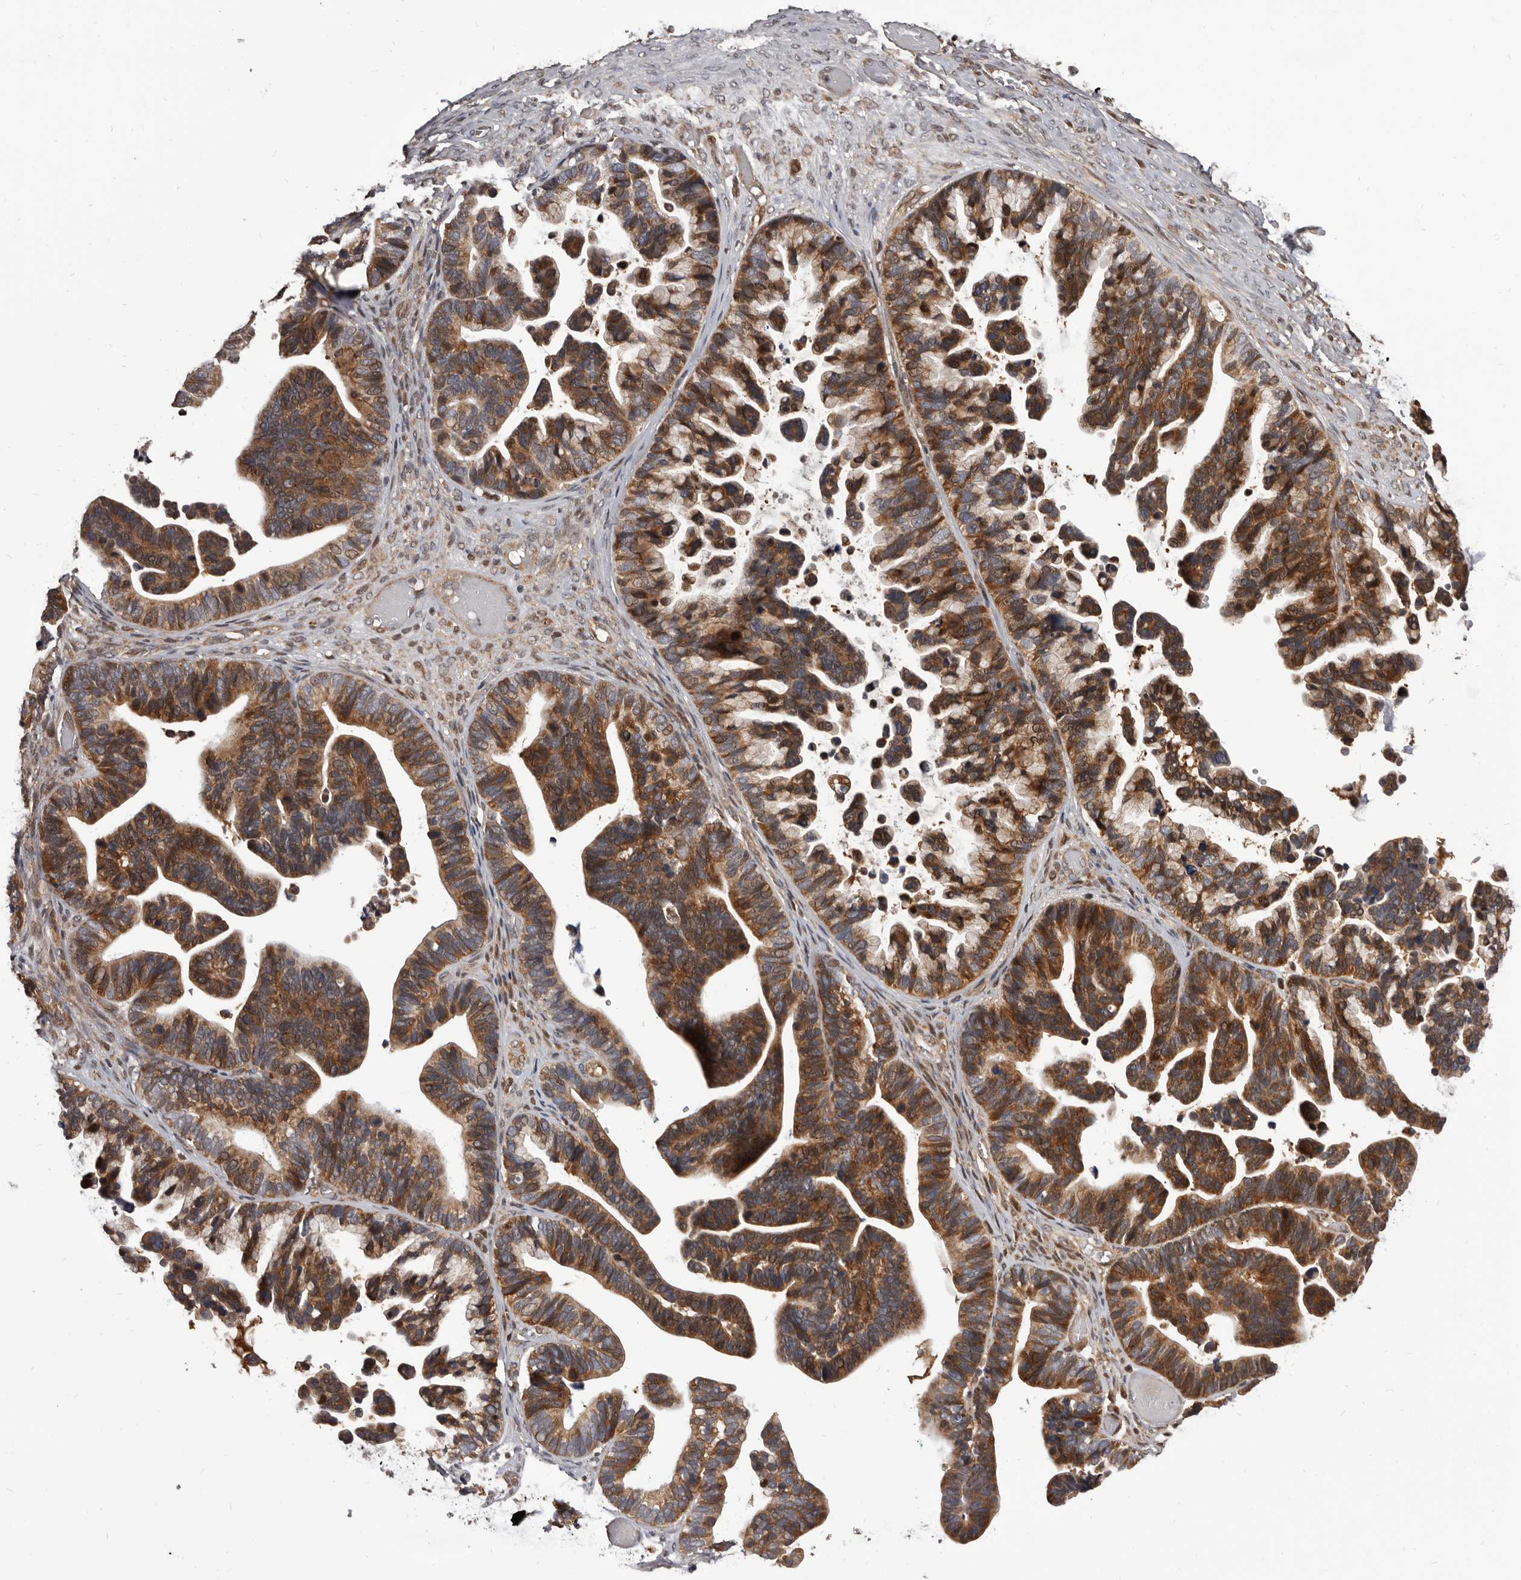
{"staining": {"intensity": "strong", "quantity": ">75%", "location": "cytoplasmic/membranous"}, "tissue": "ovarian cancer", "cell_type": "Tumor cells", "image_type": "cancer", "snomed": [{"axis": "morphology", "description": "Cystadenocarcinoma, serous, NOS"}, {"axis": "topography", "description": "Ovary"}], "caption": "High-power microscopy captured an IHC image of ovarian cancer (serous cystadenocarcinoma), revealing strong cytoplasmic/membranous positivity in approximately >75% of tumor cells.", "gene": "MAP3K14", "patient": {"sex": "female", "age": 56}}